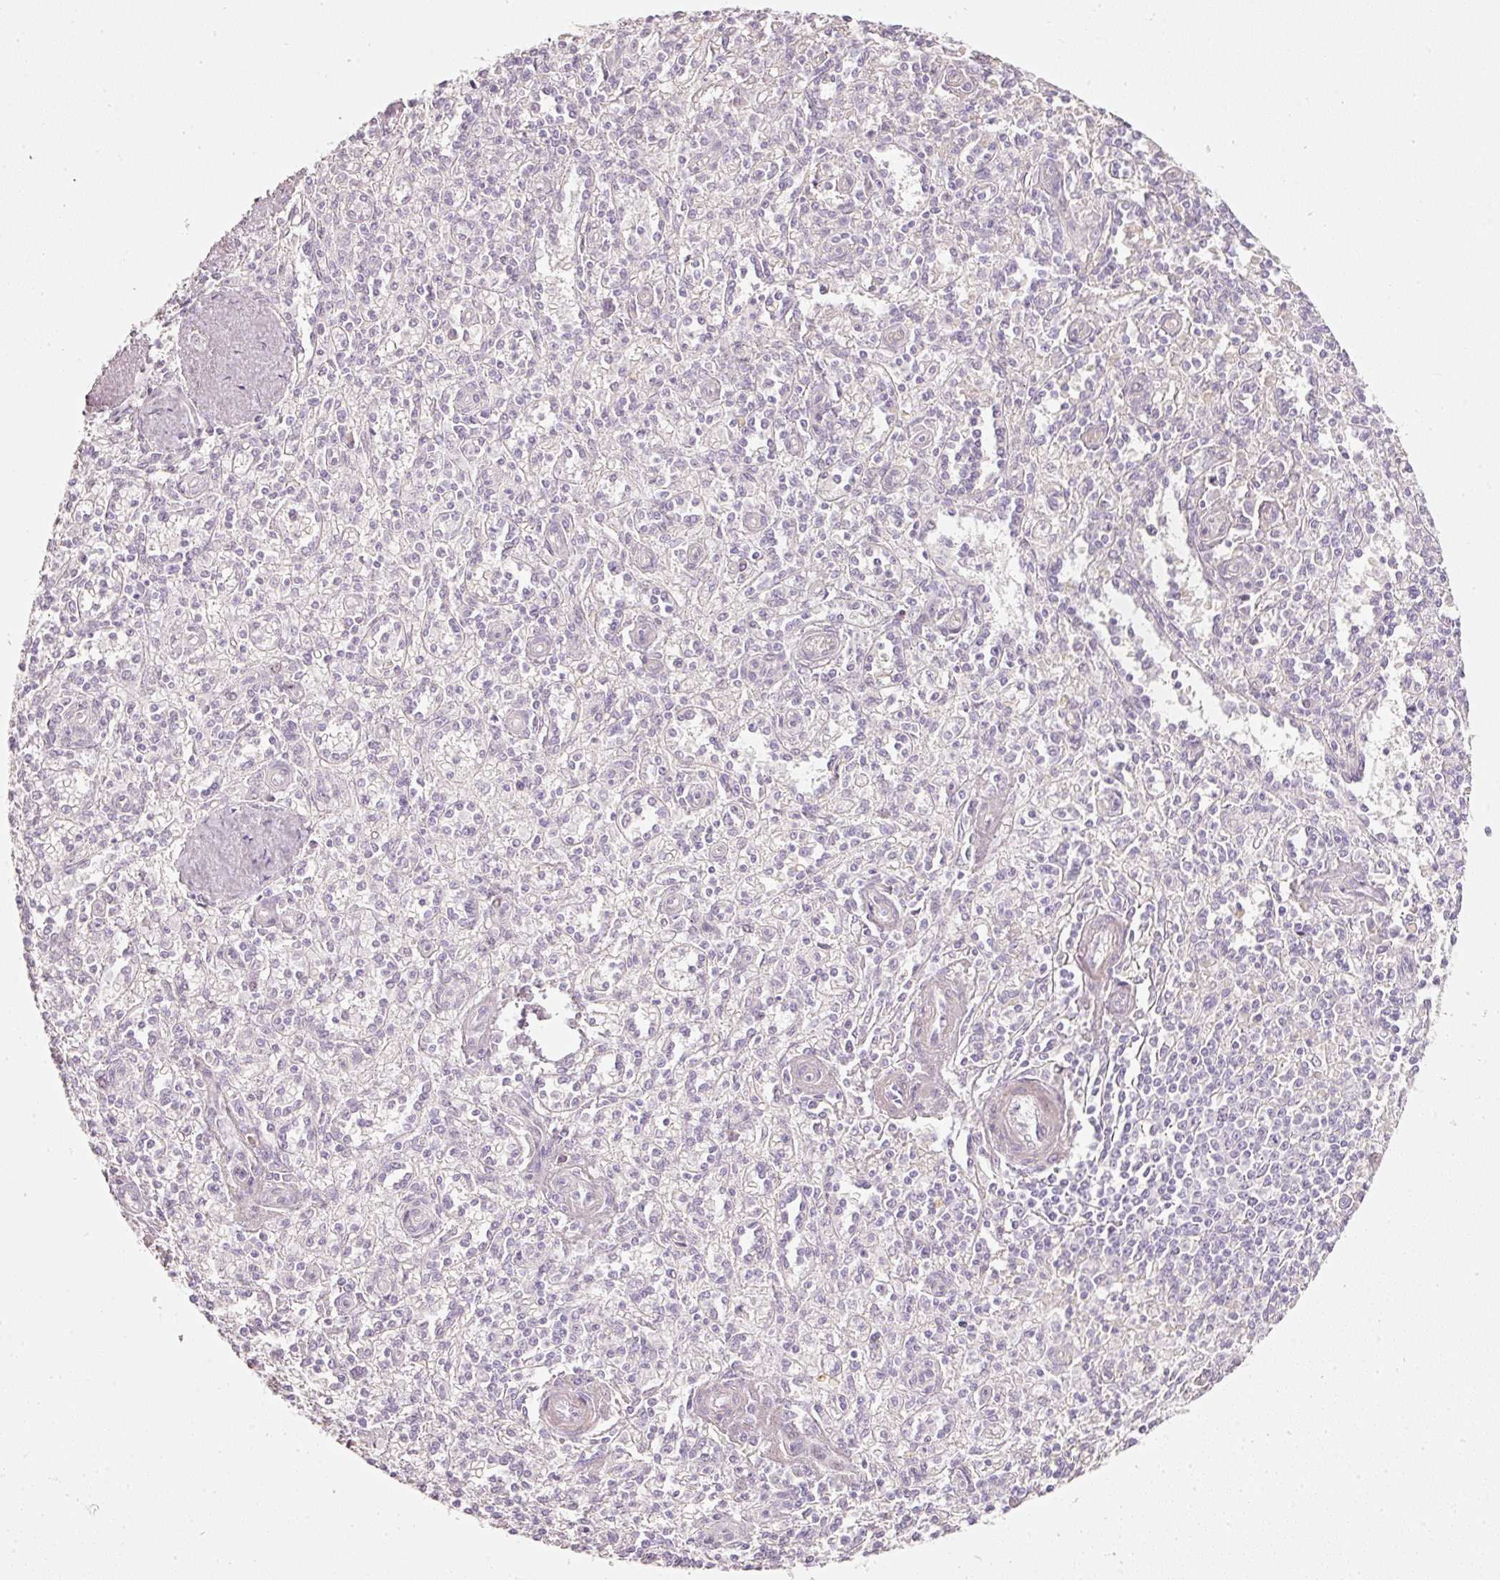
{"staining": {"intensity": "negative", "quantity": "none", "location": "none"}, "tissue": "spleen", "cell_type": "Cells in red pulp", "image_type": "normal", "snomed": [{"axis": "morphology", "description": "Normal tissue, NOS"}, {"axis": "topography", "description": "Spleen"}], "caption": "Cells in red pulp show no significant protein positivity in benign spleen. Nuclei are stained in blue.", "gene": "NRDE2", "patient": {"sex": "female", "age": 70}}